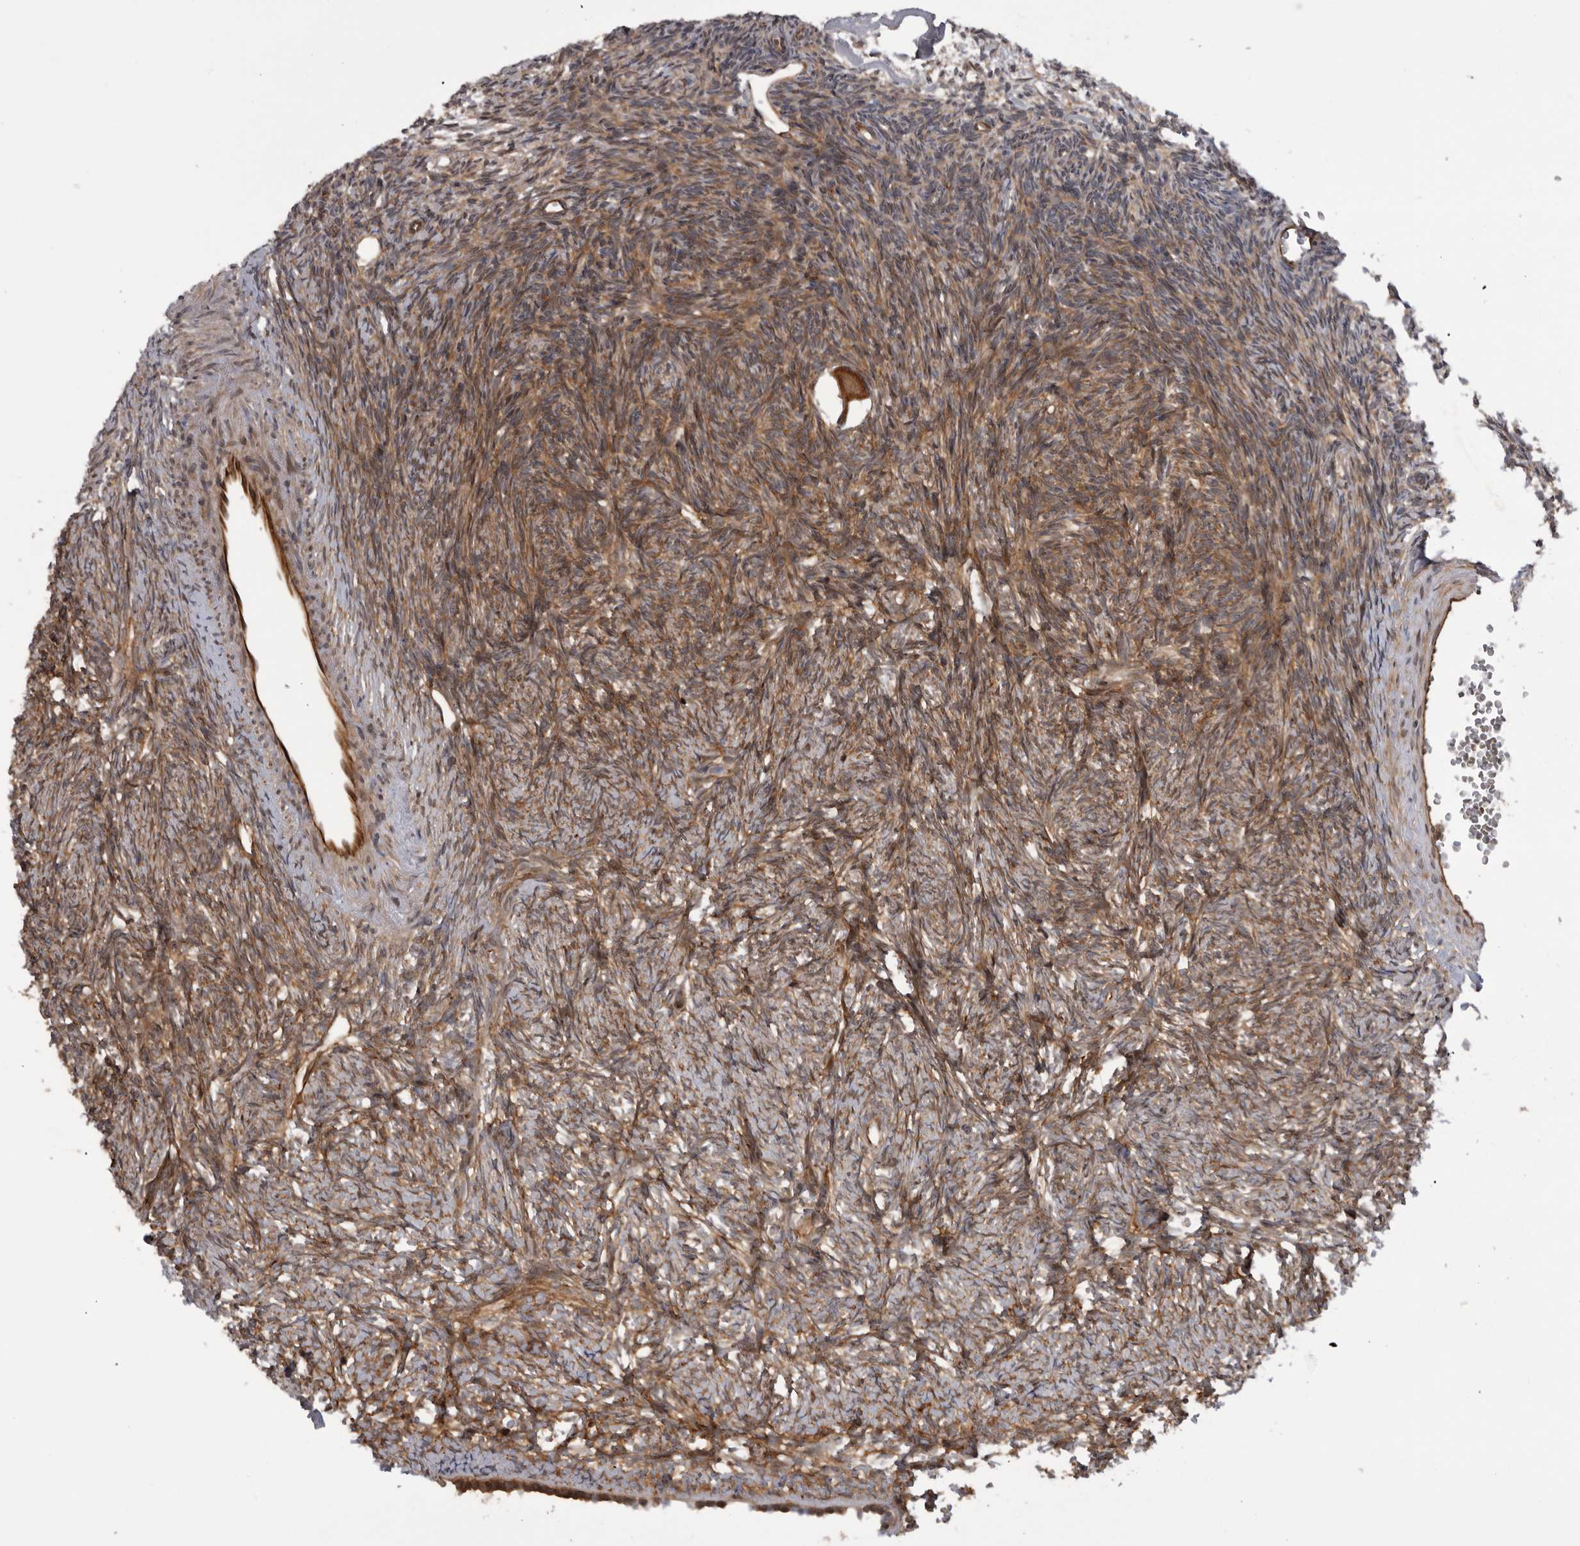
{"staining": {"intensity": "moderate", "quantity": ">75%", "location": "cytoplasmic/membranous"}, "tissue": "ovary", "cell_type": "Follicle cells", "image_type": "normal", "snomed": [{"axis": "morphology", "description": "Normal tissue, NOS"}, {"axis": "topography", "description": "Ovary"}], "caption": "Moderate cytoplasmic/membranous protein positivity is identified in approximately >75% of follicle cells in ovary. (DAB = brown stain, brightfield microscopy at high magnification).", "gene": "RAB3GAP2", "patient": {"sex": "female", "age": 34}}